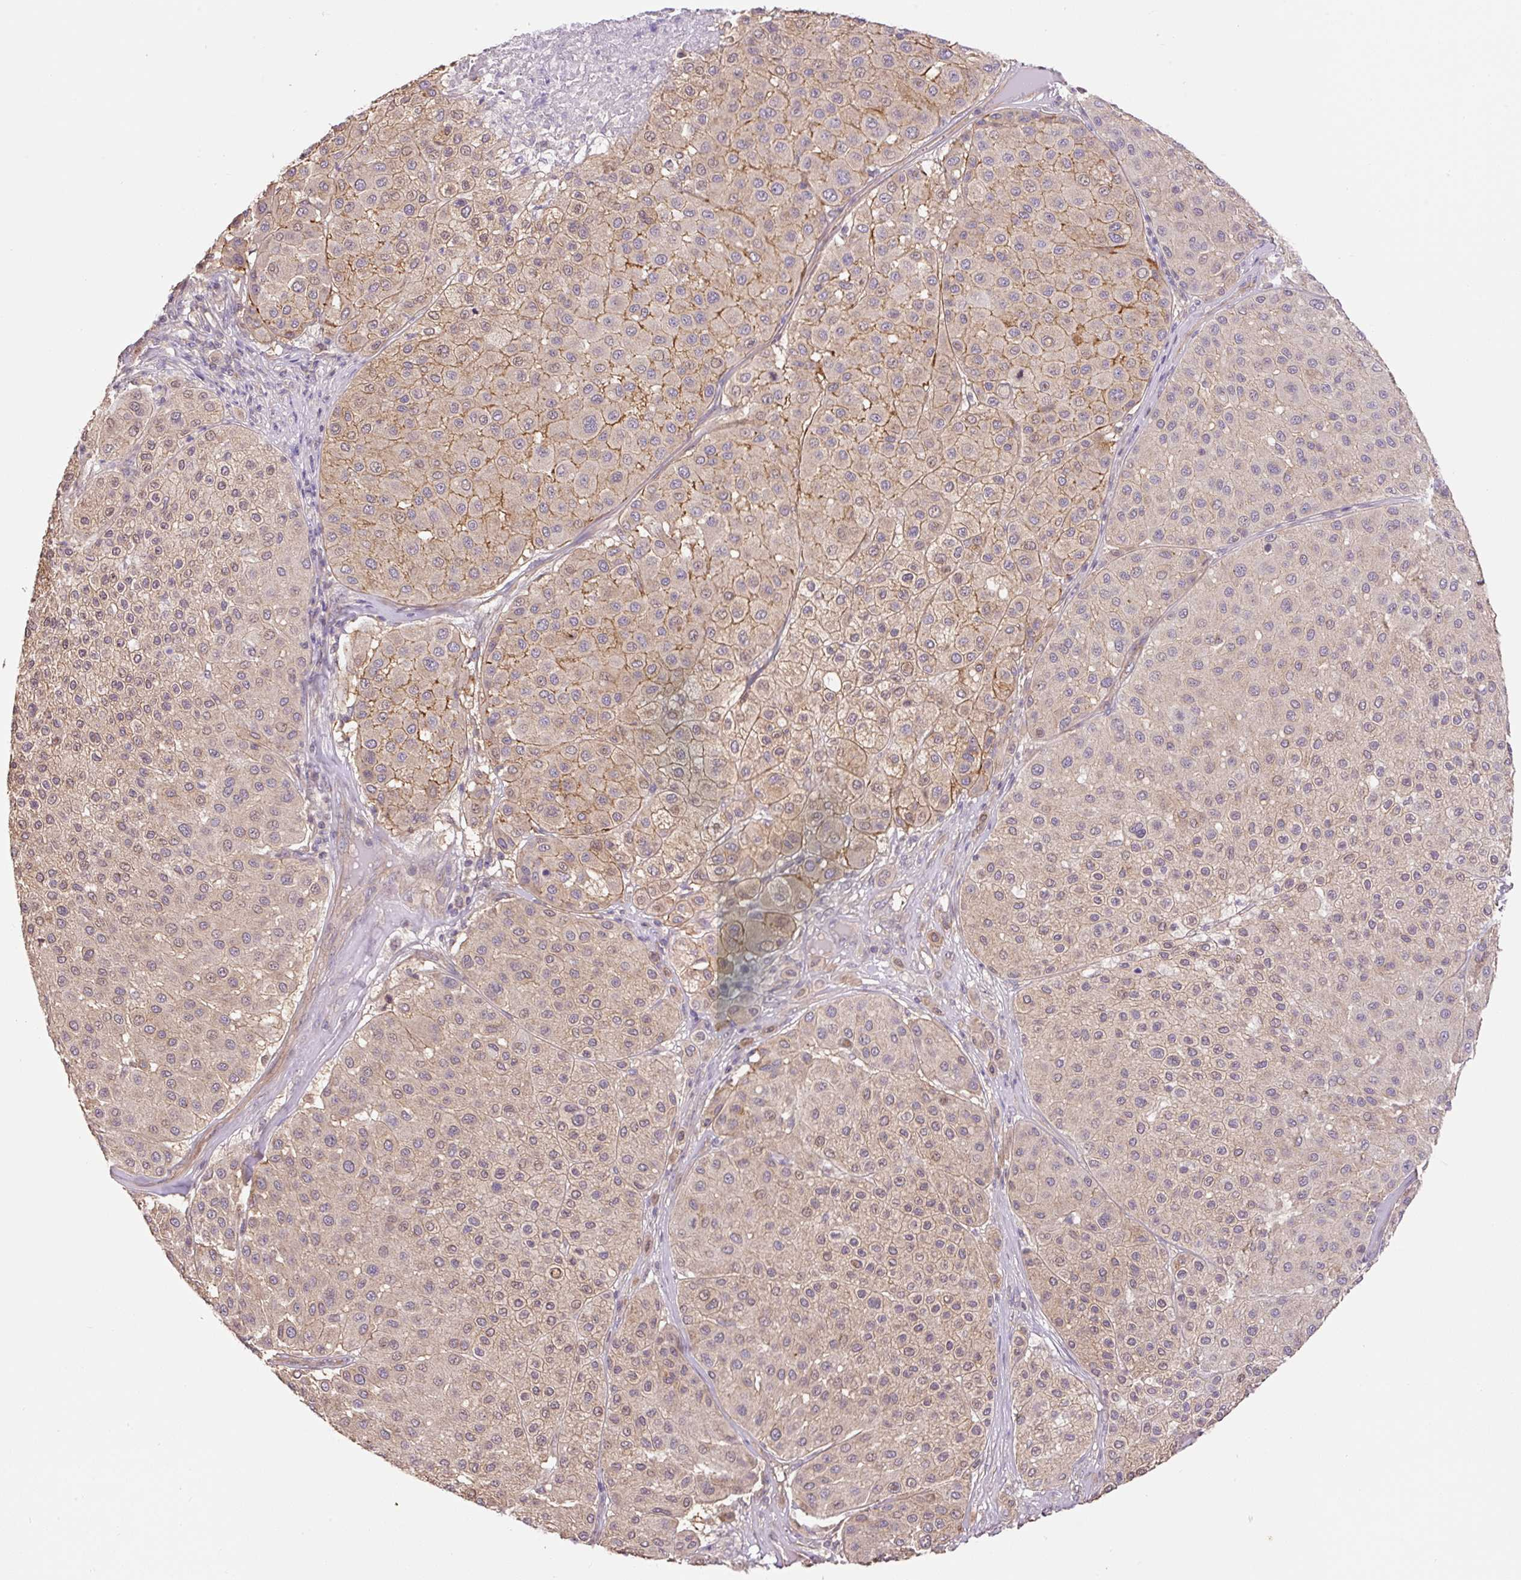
{"staining": {"intensity": "weak", "quantity": "<25%", "location": "cytoplasmic/membranous"}, "tissue": "melanoma", "cell_type": "Tumor cells", "image_type": "cancer", "snomed": [{"axis": "morphology", "description": "Malignant melanoma, Metastatic site"}, {"axis": "topography", "description": "Smooth muscle"}], "caption": "A high-resolution photomicrograph shows immunohistochemistry staining of melanoma, which reveals no significant expression in tumor cells.", "gene": "COX8A", "patient": {"sex": "male", "age": 41}}